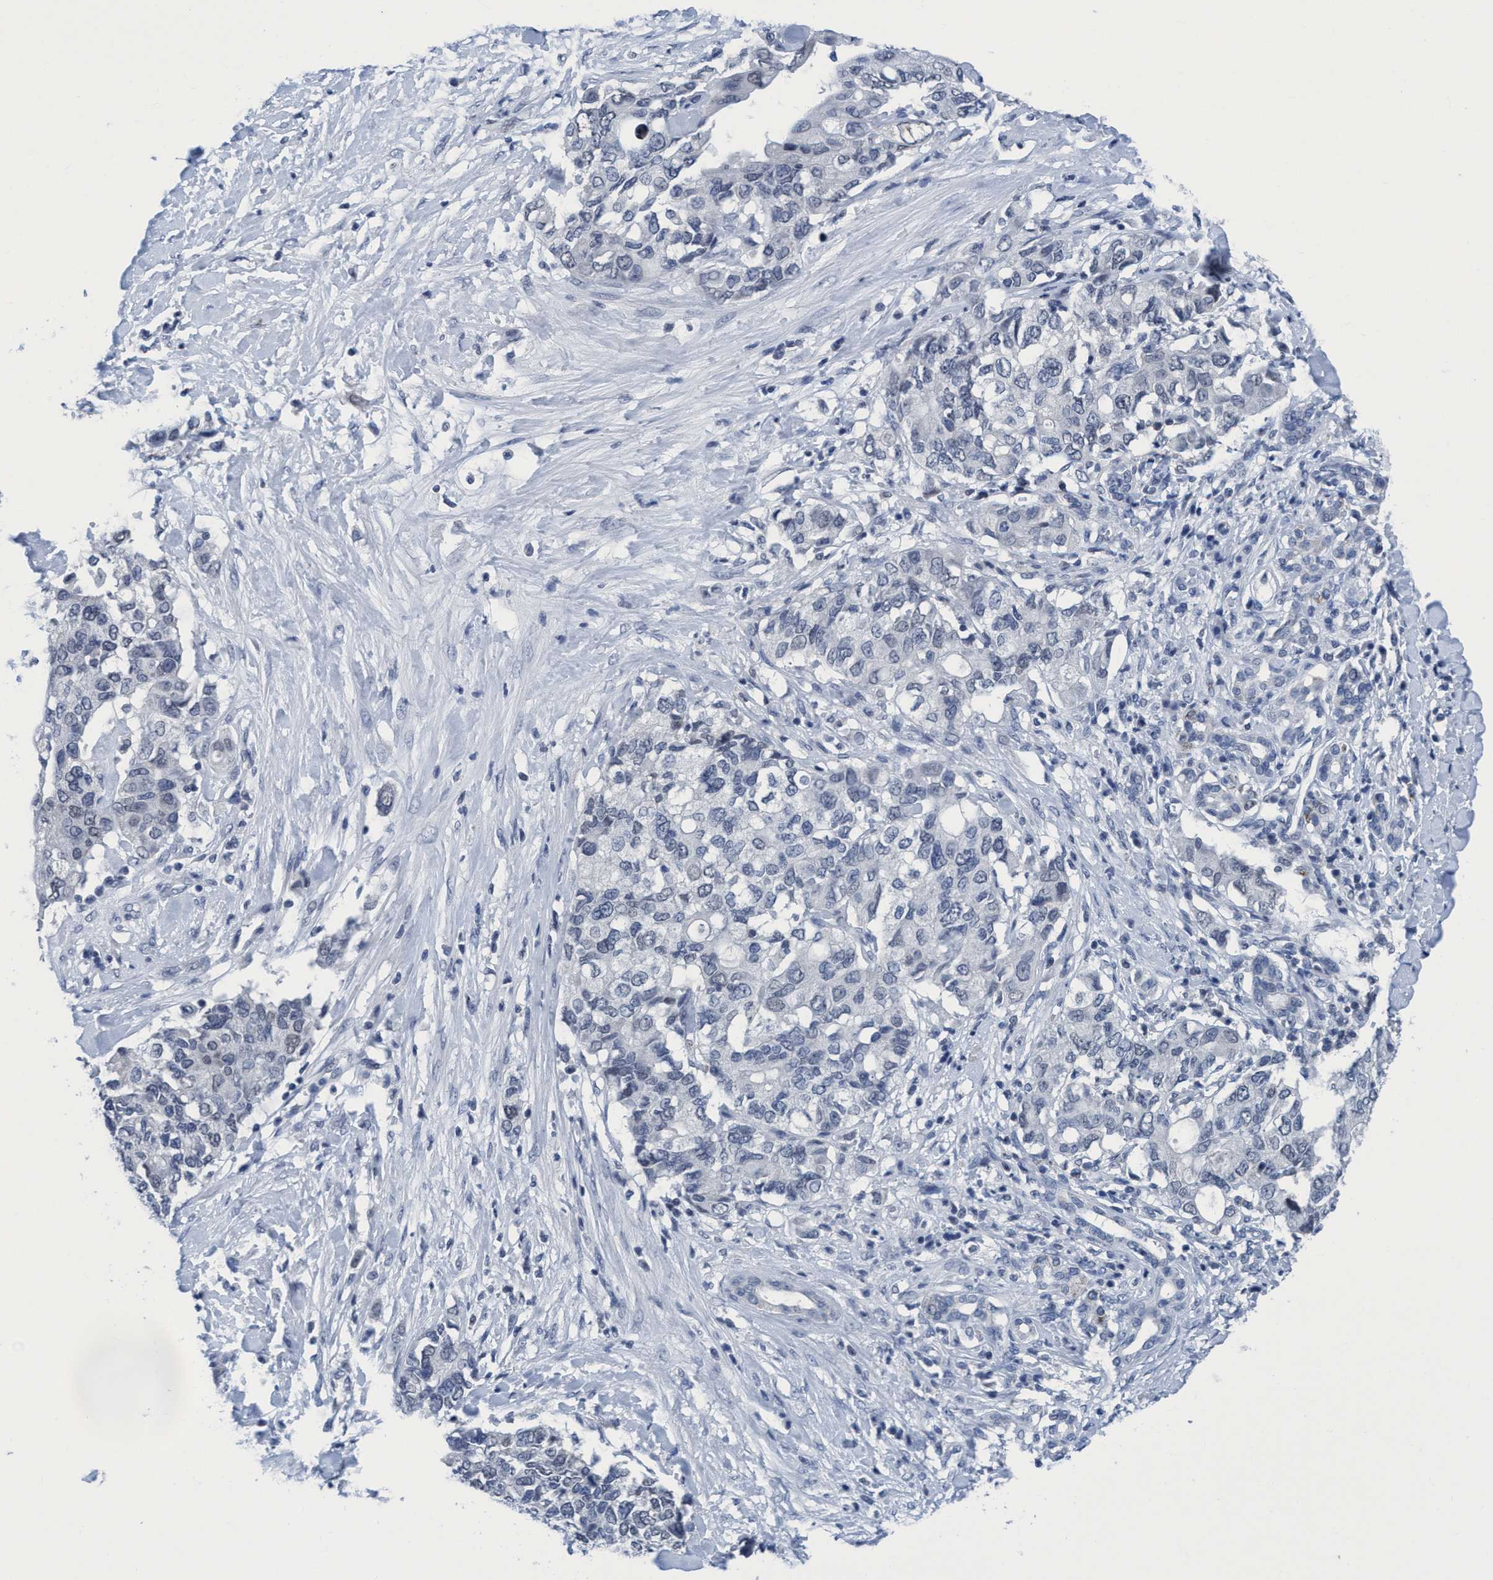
{"staining": {"intensity": "negative", "quantity": "none", "location": "none"}, "tissue": "pancreatic cancer", "cell_type": "Tumor cells", "image_type": "cancer", "snomed": [{"axis": "morphology", "description": "Adenocarcinoma, NOS"}, {"axis": "topography", "description": "Pancreas"}], "caption": "Tumor cells are negative for brown protein staining in pancreatic adenocarcinoma.", "gene": "DNAI1", "patient": {"sex": "female", "age": 56}}